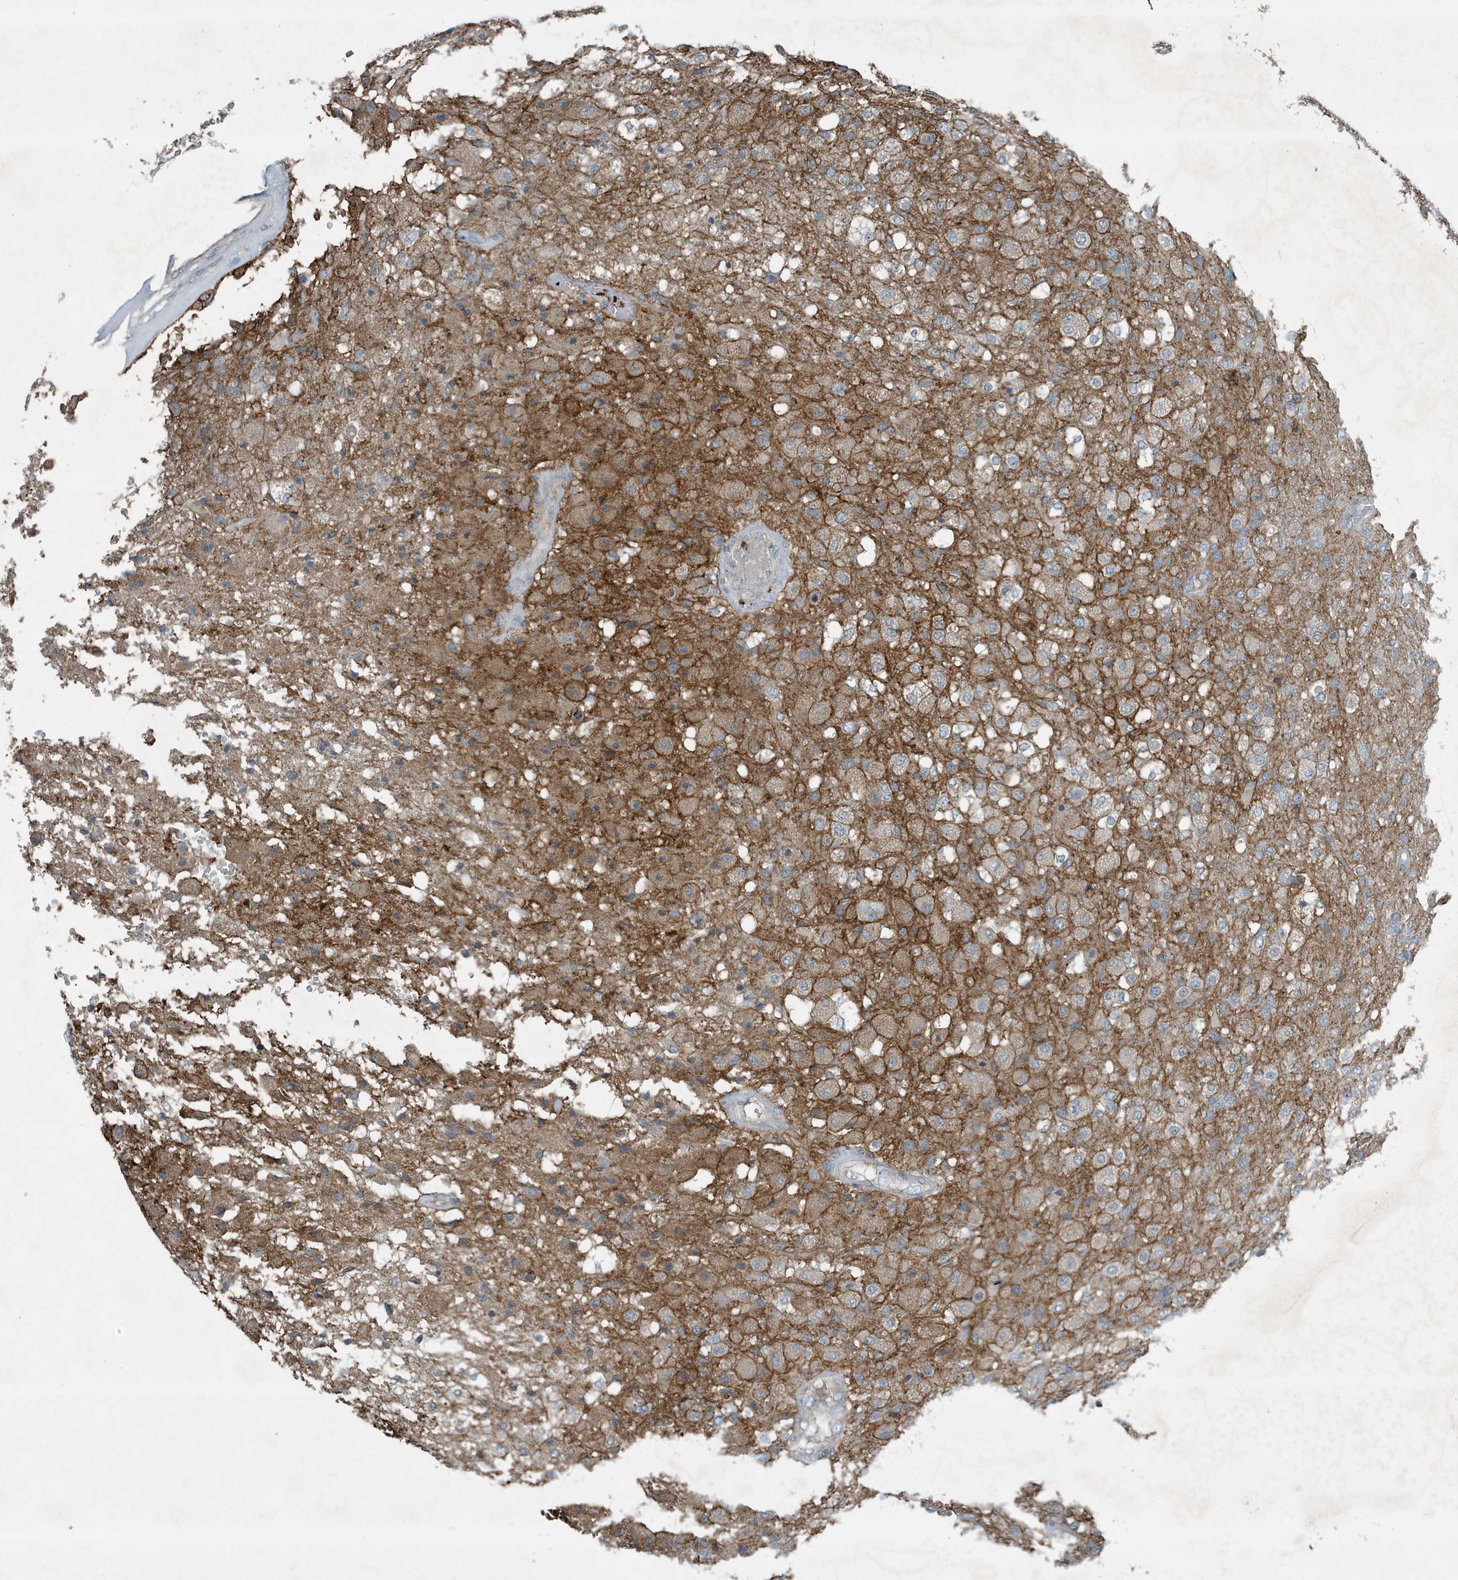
{"staining": {"intensity": "moderate", "quantity": "<25%", "location": "cytoplasmic/membranous"}, "tissue": "glioma", "cell_type": "Tumor cells", "image_type": "cancer", "snomed": [{"axis": "morphology", "description": "Normal tissue, NOS"}, {"axis": "morphology", "description": "Glioma, malignant, High grade"}, {"axis": "topography", "description": "Cerebral cortex"}], "caption": "This micrograph shows immunohistochemistry staining of malignant glioma (high-grade), with low moderate cytoplasmic/membranous expression in approximately <25% of tumor cells.", "gene": "DAPP1", "patient": {"sex": "male", "age": 77}}